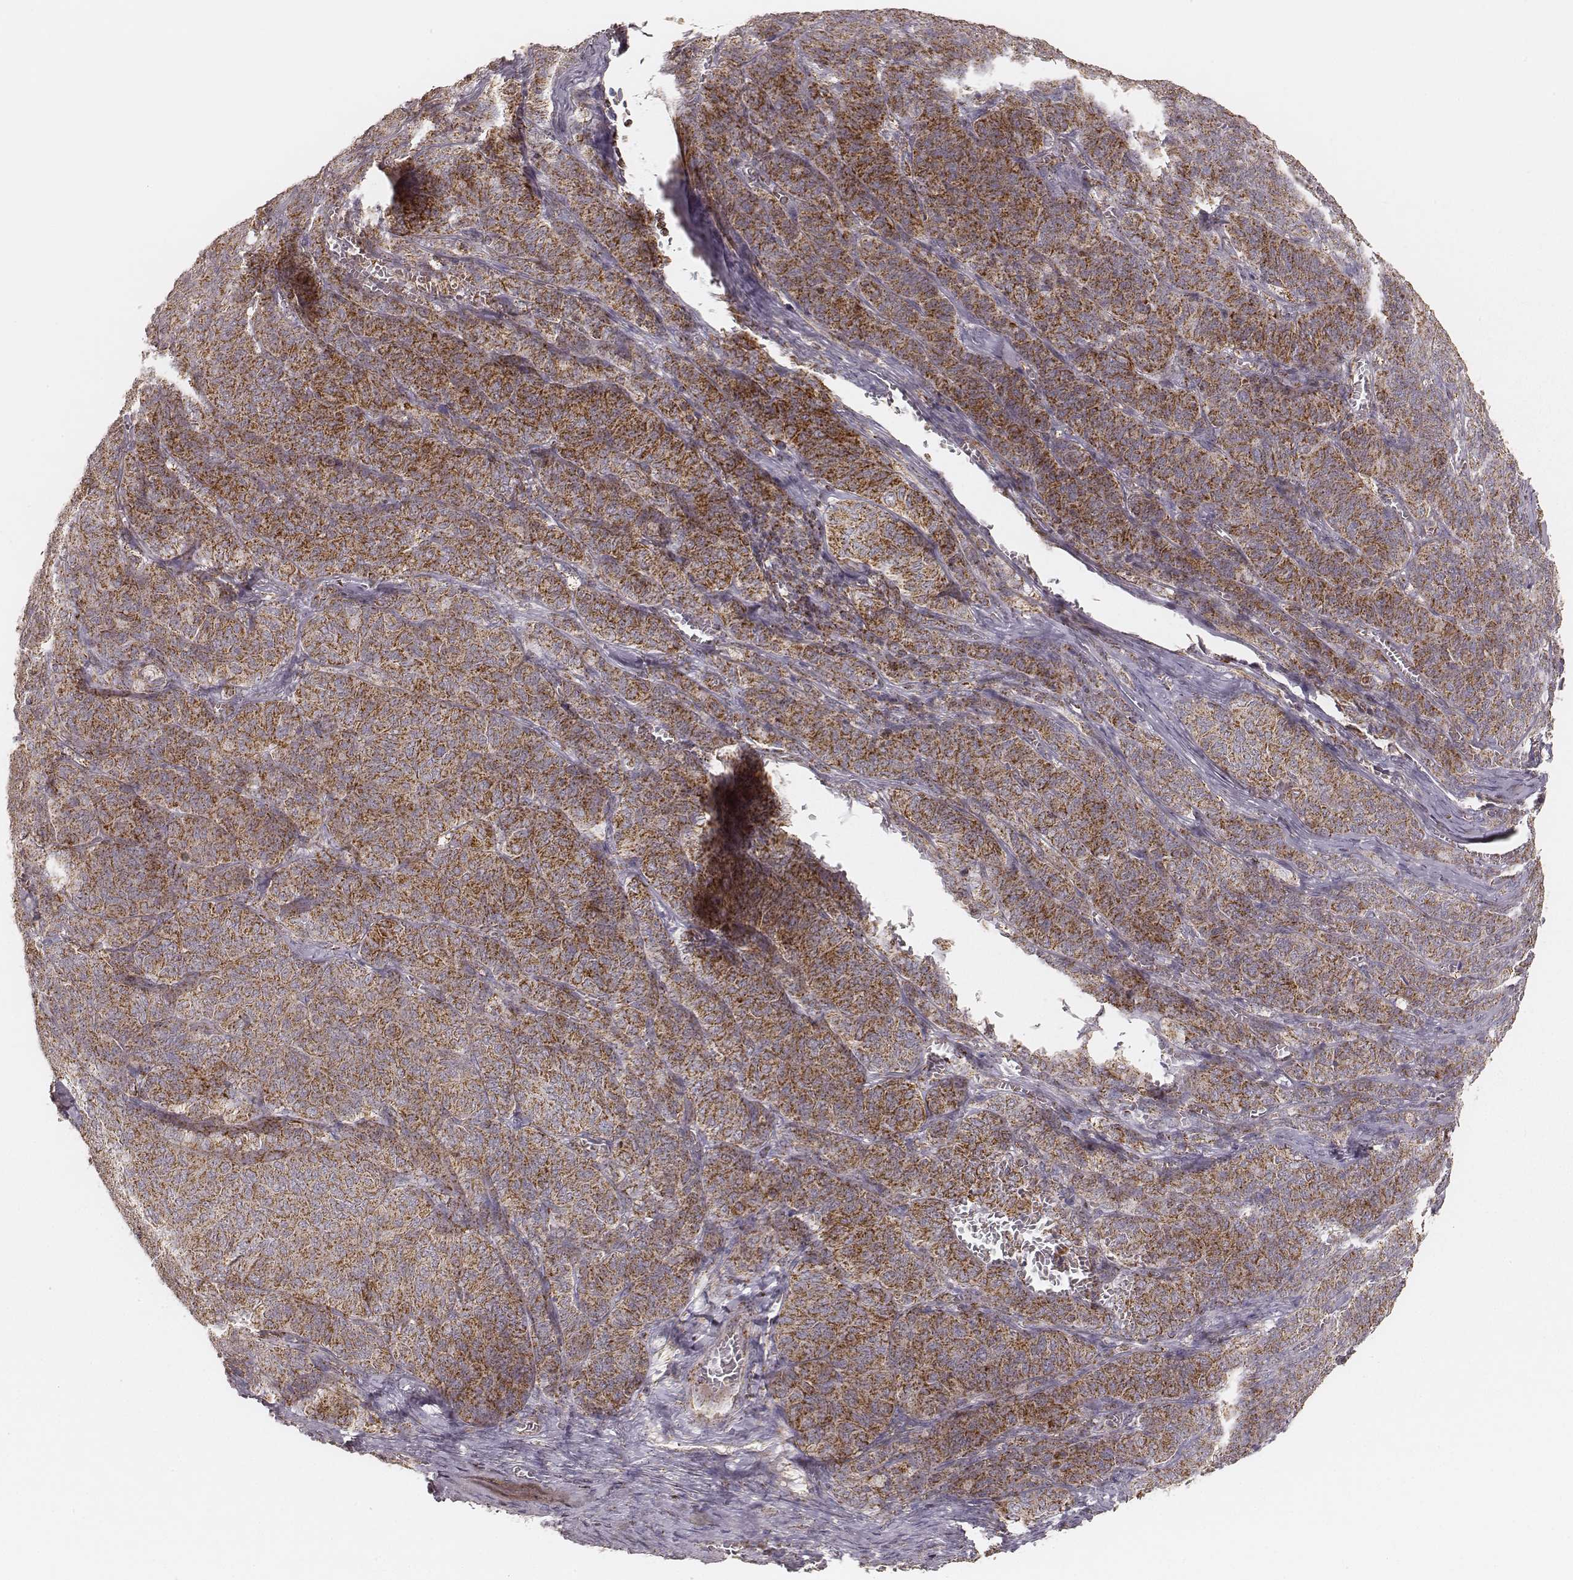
{"staining": {"intensity": "moderate", "quantity": ">75%", "location": "cytoplasmic/membranous"}, "tissue": "ovarian cancer", "cell_type": "Tumor cells", "image_type": "cancer", "snomed": [{"axis": "morphology", "description": "Carcinoma, endometroid"}, {"axis": "topography", "description": "Ovary"}], "caption": "Ovarian cancer stained for a protein (brown) demonstrates moderate cytoplasmic/membranous positive positivity in about >75% of tumor cells.", "gene": "CS", "patient": {"sex": "female", "age": 80}}